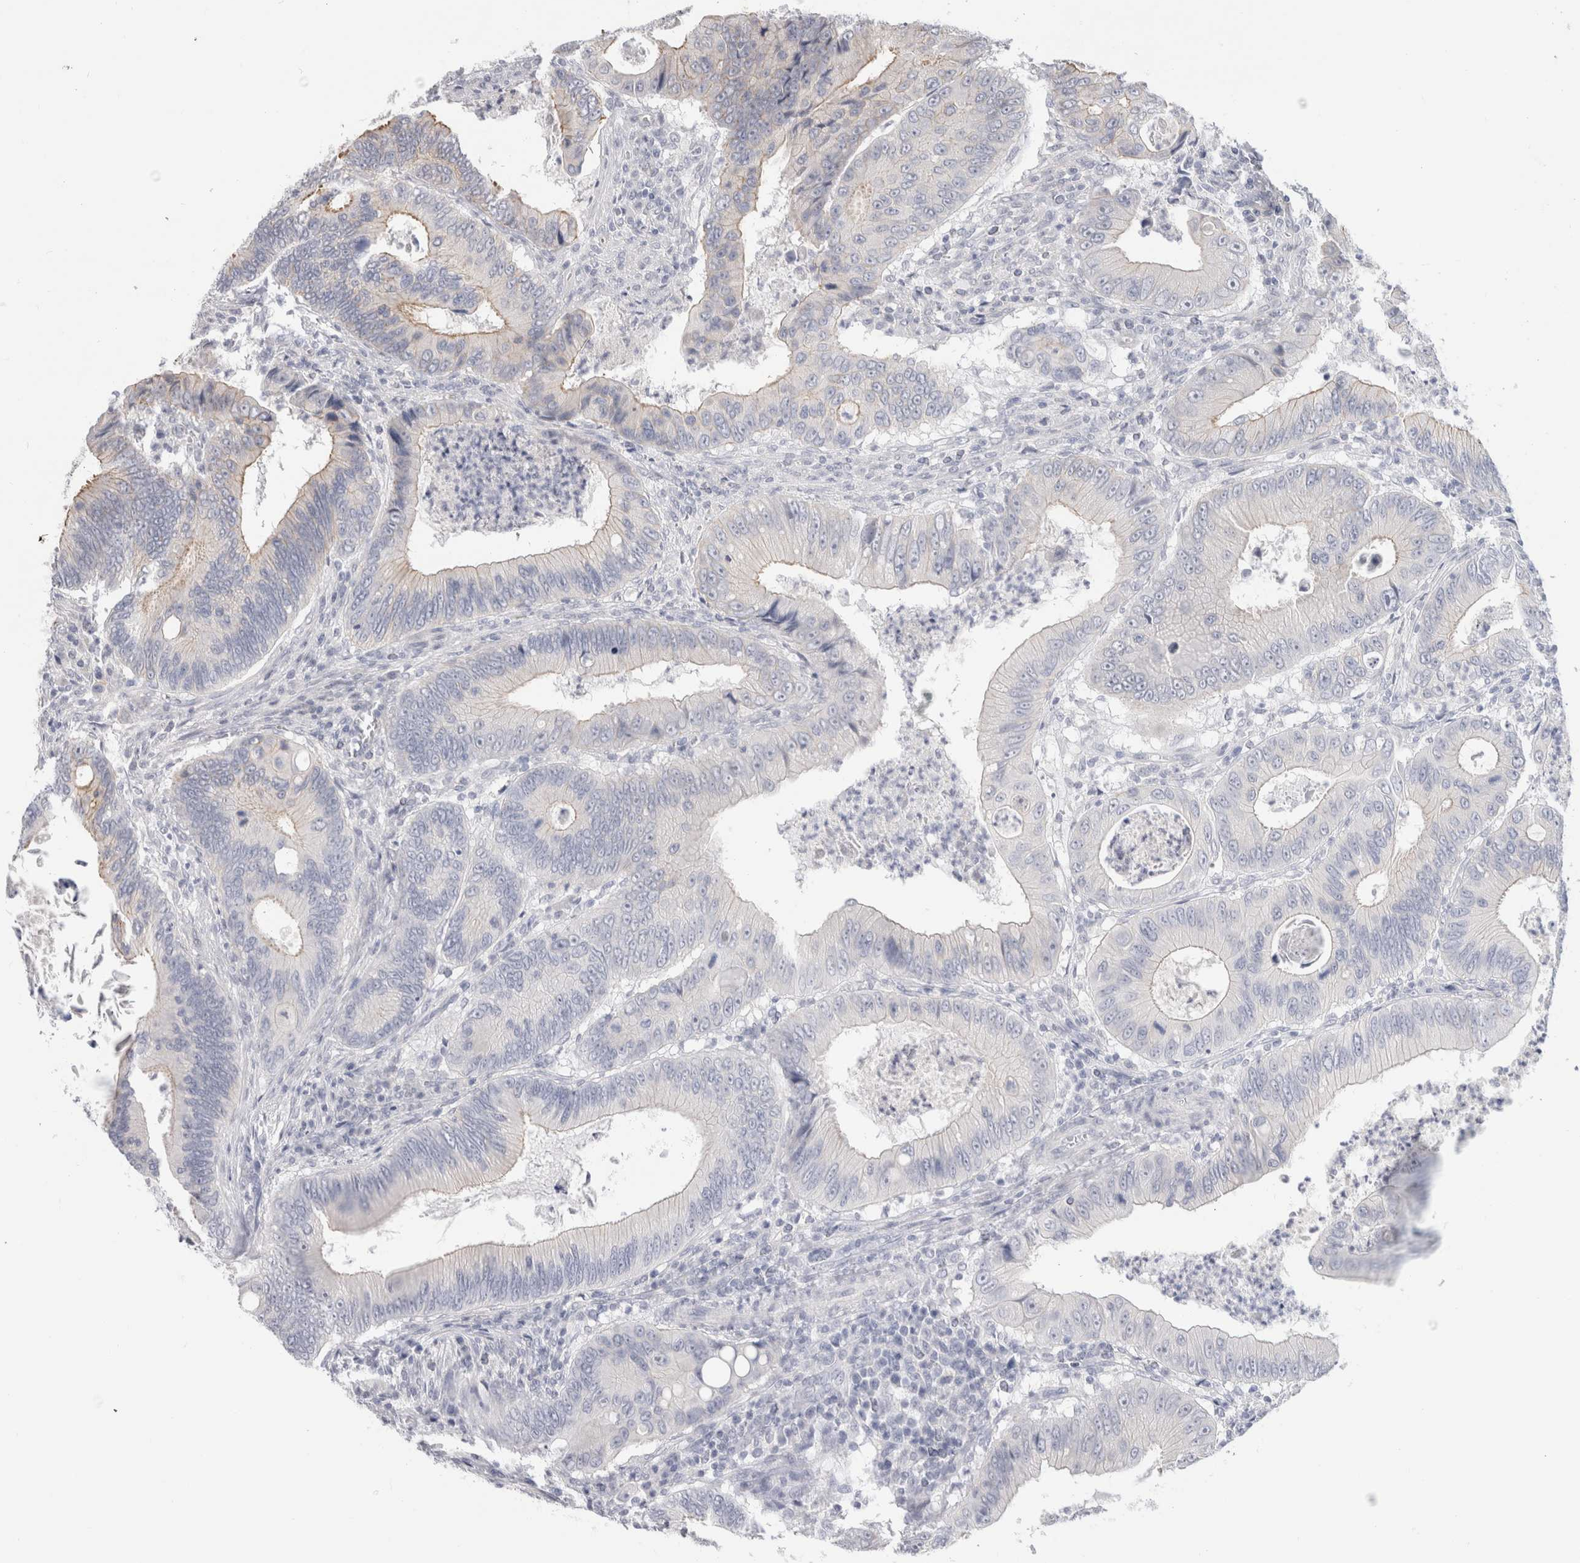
{"staining": {"intensity": "negative", "quantity": "none", "location": "none"}, "tissue": "colorectal cancer", "cell_type": "Tumor cells", "image_type": "cancer", "snomed": [{"axis": "morphology", "description": "Inflammation, NOS"}, {"axis": "morphology", "description": "Adenocarcinoma, NOS"}, {"axis": "topography", "description": "Colon"}], "caption": "Immunohistochemistry of human colorectal cancer displays no expression in tumor cells.", "gene": "AFP", "patient": {"sex": "male", "age": 72}}